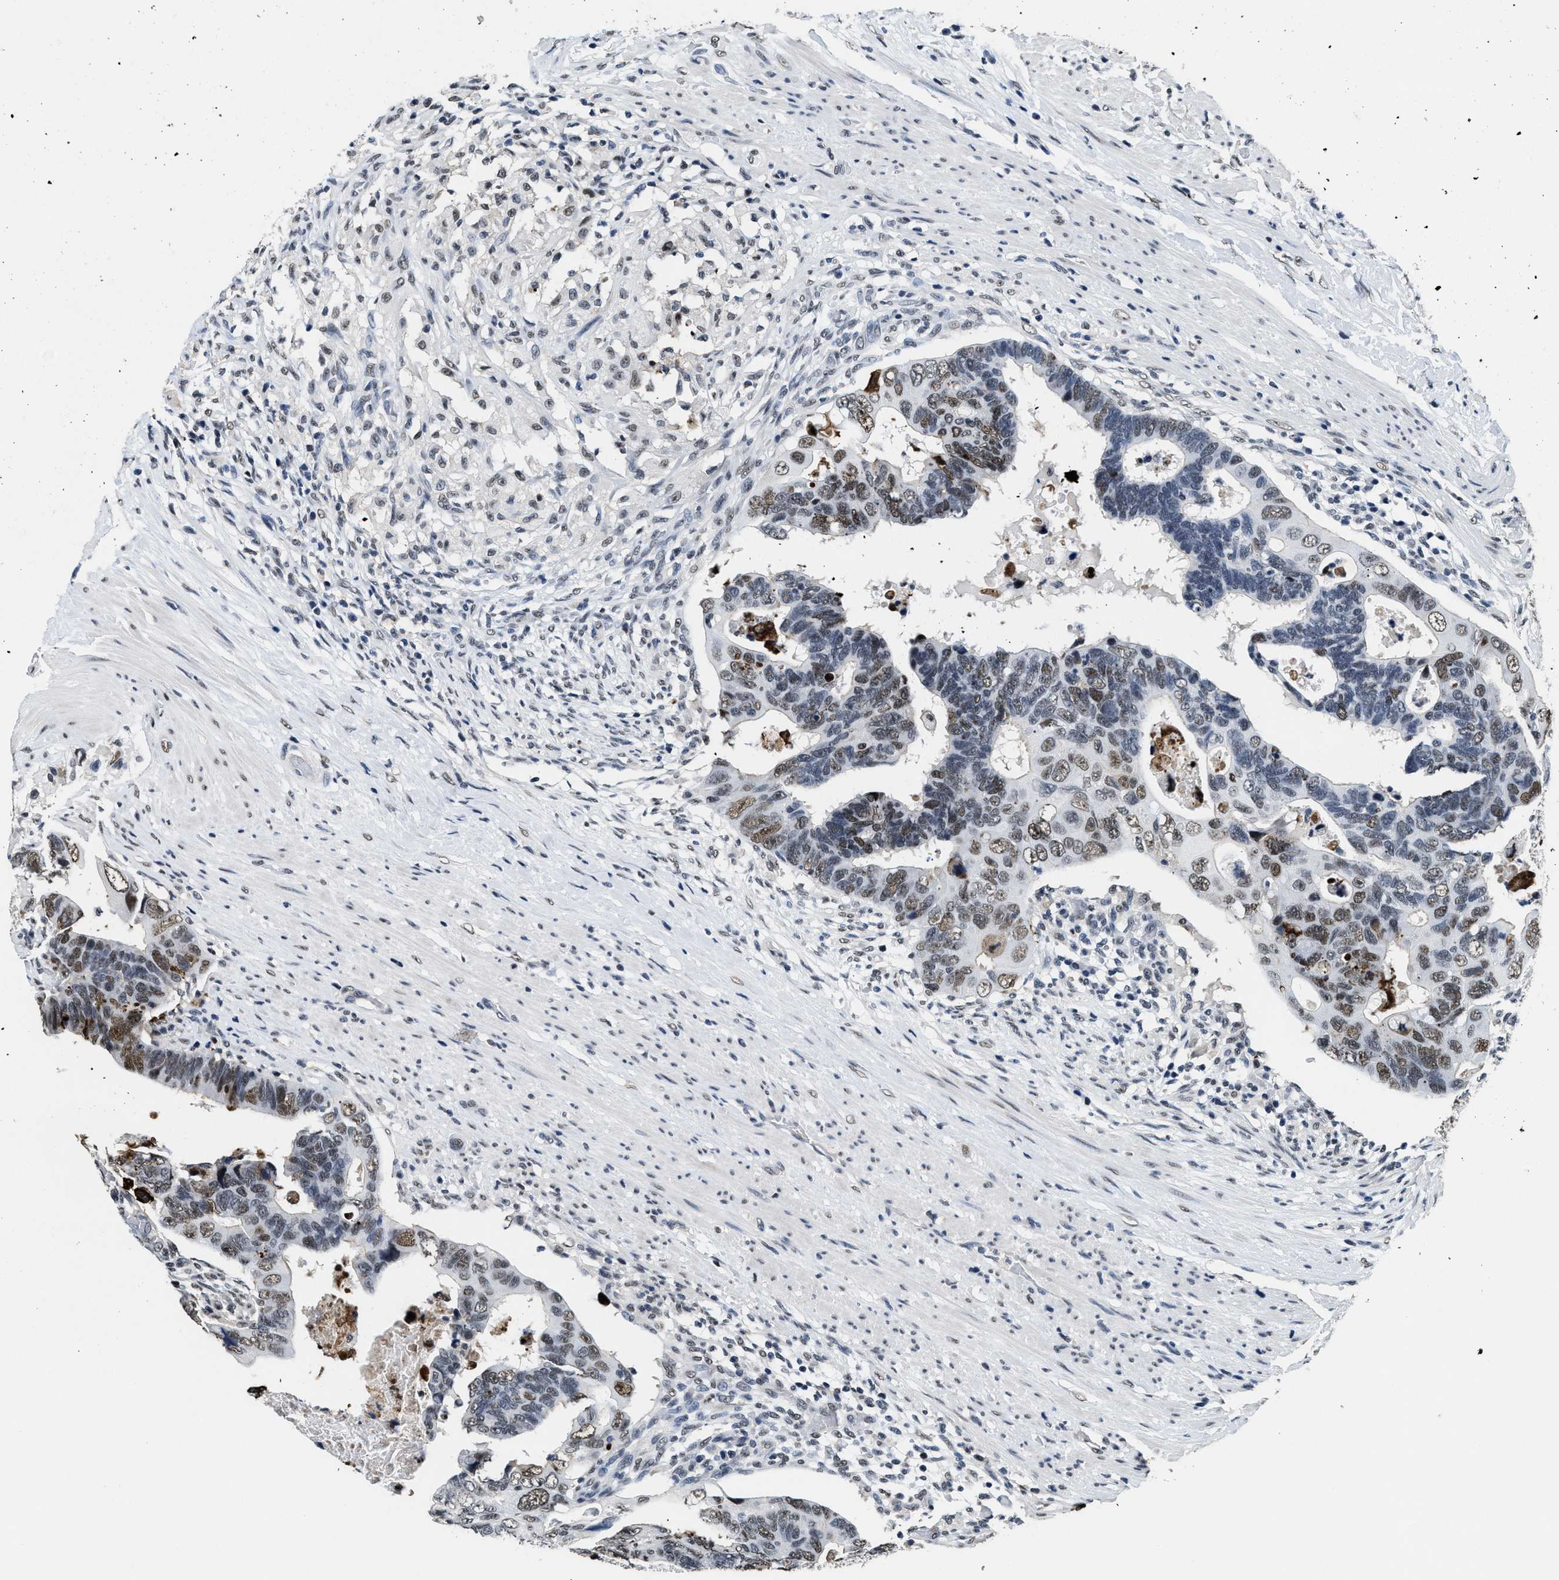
{"staining": {"intensity": "moderate", "quantity": "25%-75%", "location": "nuclear"}, "tissue": "colorectal cancer", "cell_type": "Tumor cells", "image_type": "cancer", "snomed": [{"axis": "morphology", "description": "Adenocarcinoma, NOS"}, {"axis": "topography", "description": "Rectum"}], "caption": "A brown stain shows moderate nuclear positivity of a protein in colorectal cancer (adenocarcinoma) tumor cells.", "gene": "SUPT16H", "patient": {"sex": "male", "age": 53}}